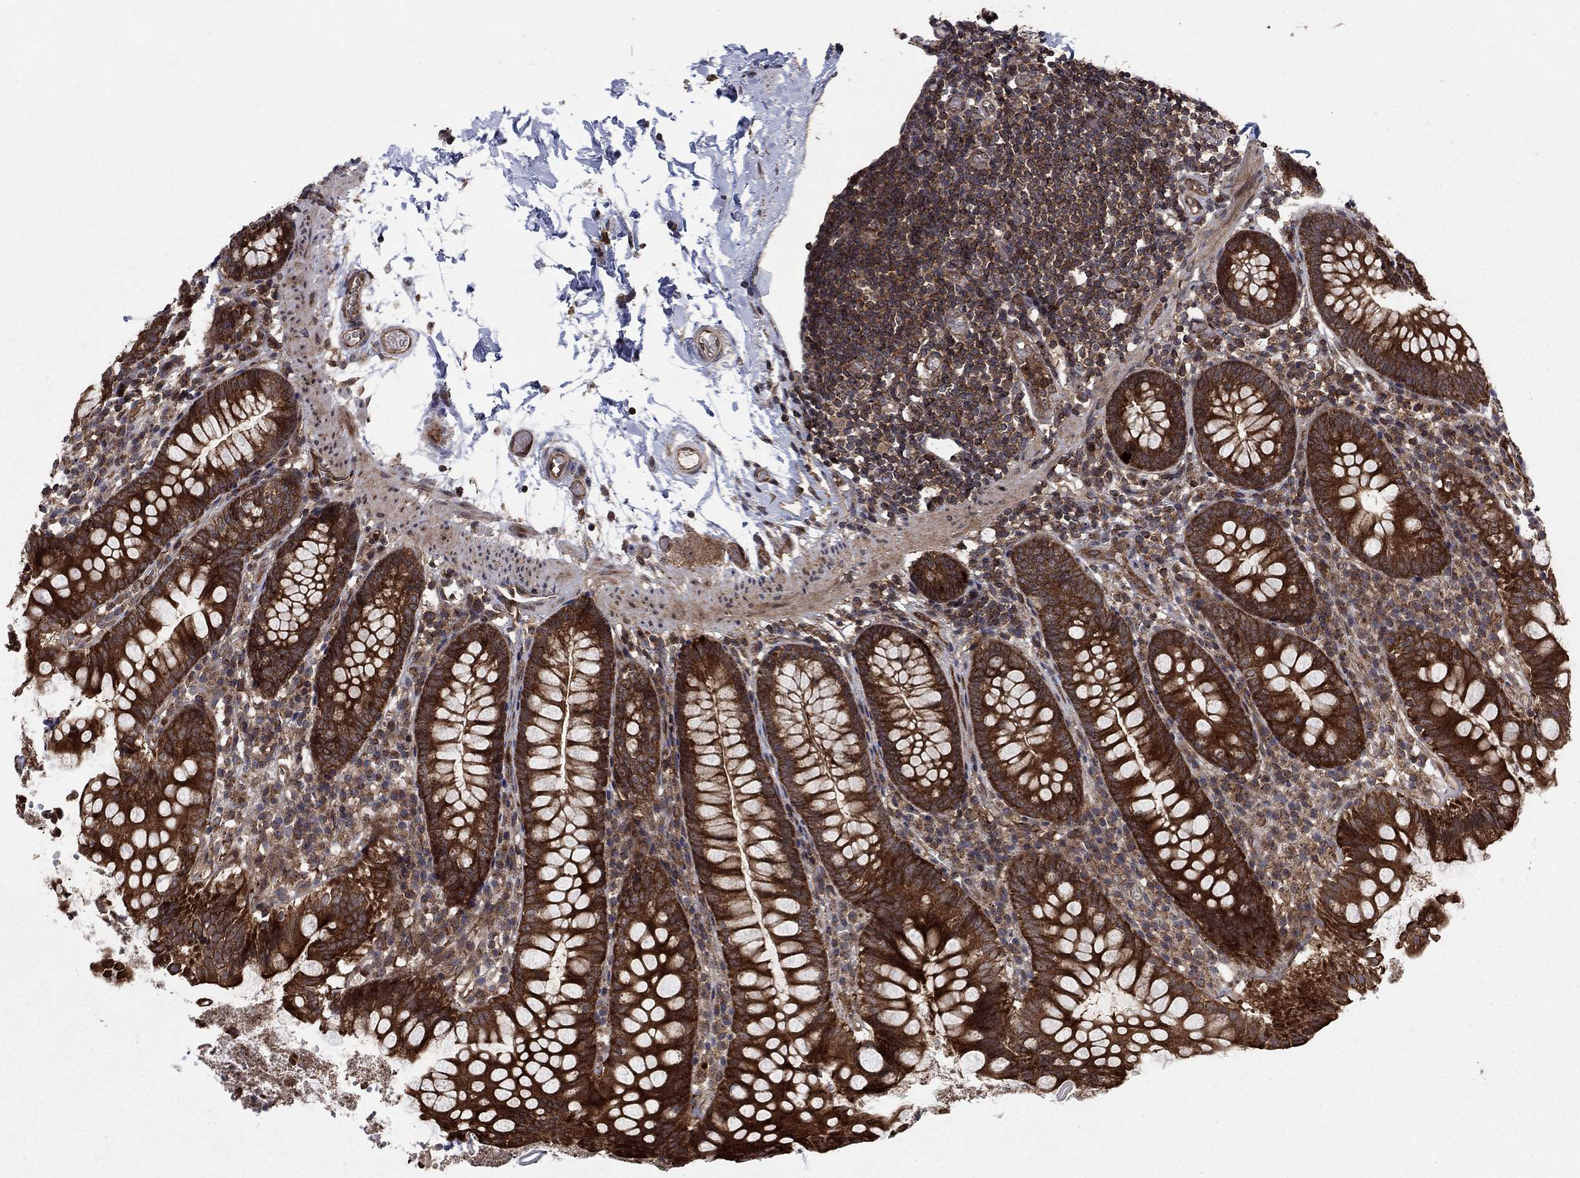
{"staining": {"intensity": "strong", "quantity": ">75%", "location": "cytoplasmic/membranous"}, "tissue": "small intestine", "cell_type": "Glandular cells", "image_type": "normal", "snomed": [{"axis": "morphology", "description": "Normal tissue, NOS"}, {"axis": "topography", "description": "Small intestine"}], "caption": "Small intestine stained for a protein (brown) displays strong cytoplasmic/membranous positive expression in approximately >75% of glandular cells.", "gene": "IFI35", "patient": {"sex": "female", "age": 90}}